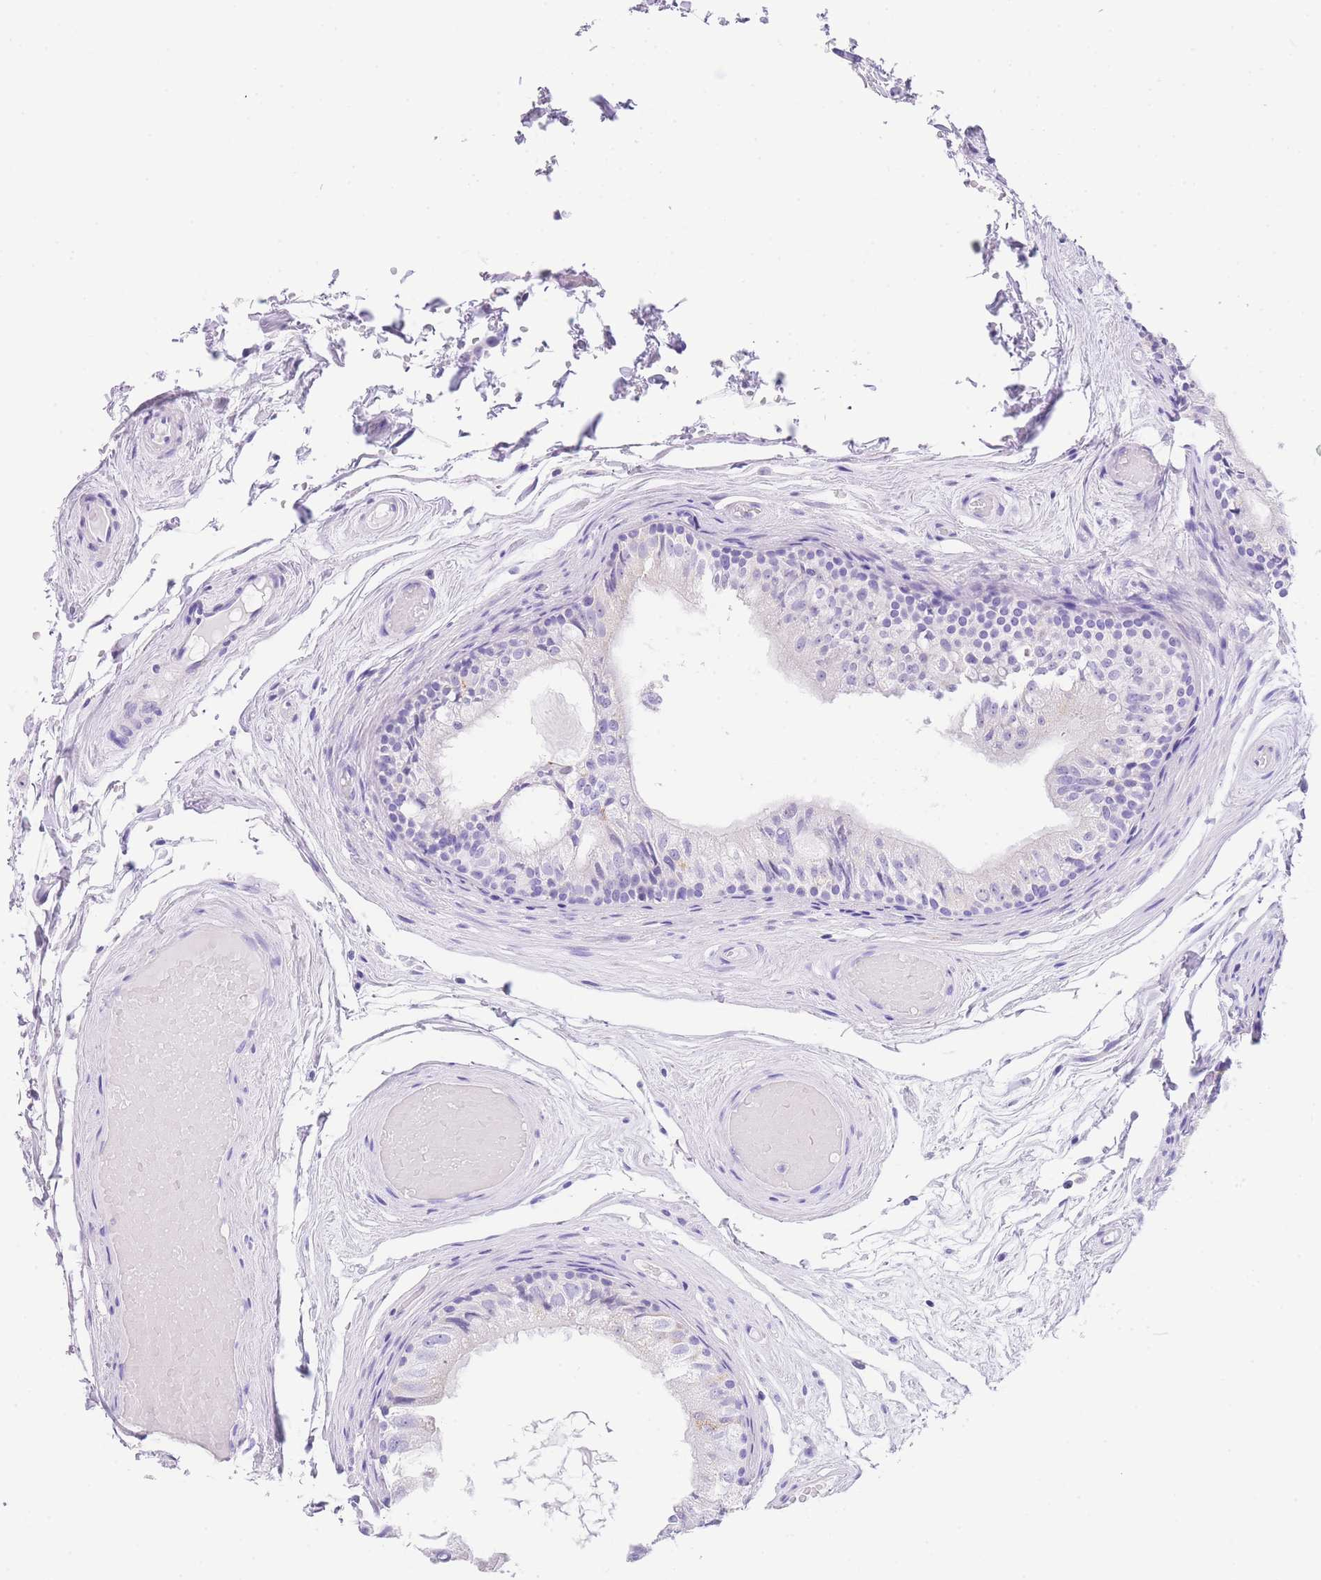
{"staining": {"intensity": "negative", "quantity": "none", "location": "none"}, "tissue": "epididymis", "cell_type": "Glandular cells", "image_type": "normal", "snomed": [{"axis": "morphology", "description": "Normal tissue, NOS"}, {"axis": "topography", "description": "Epididymis"}], "caption": "Glandular cells are negative for protein expression in benign human epididymis. (Brightfield microscopy of DAB immunohistochemistry at high magnification).", "gene": "NKD2", "patient": {"sex": "male", "age": 79}}